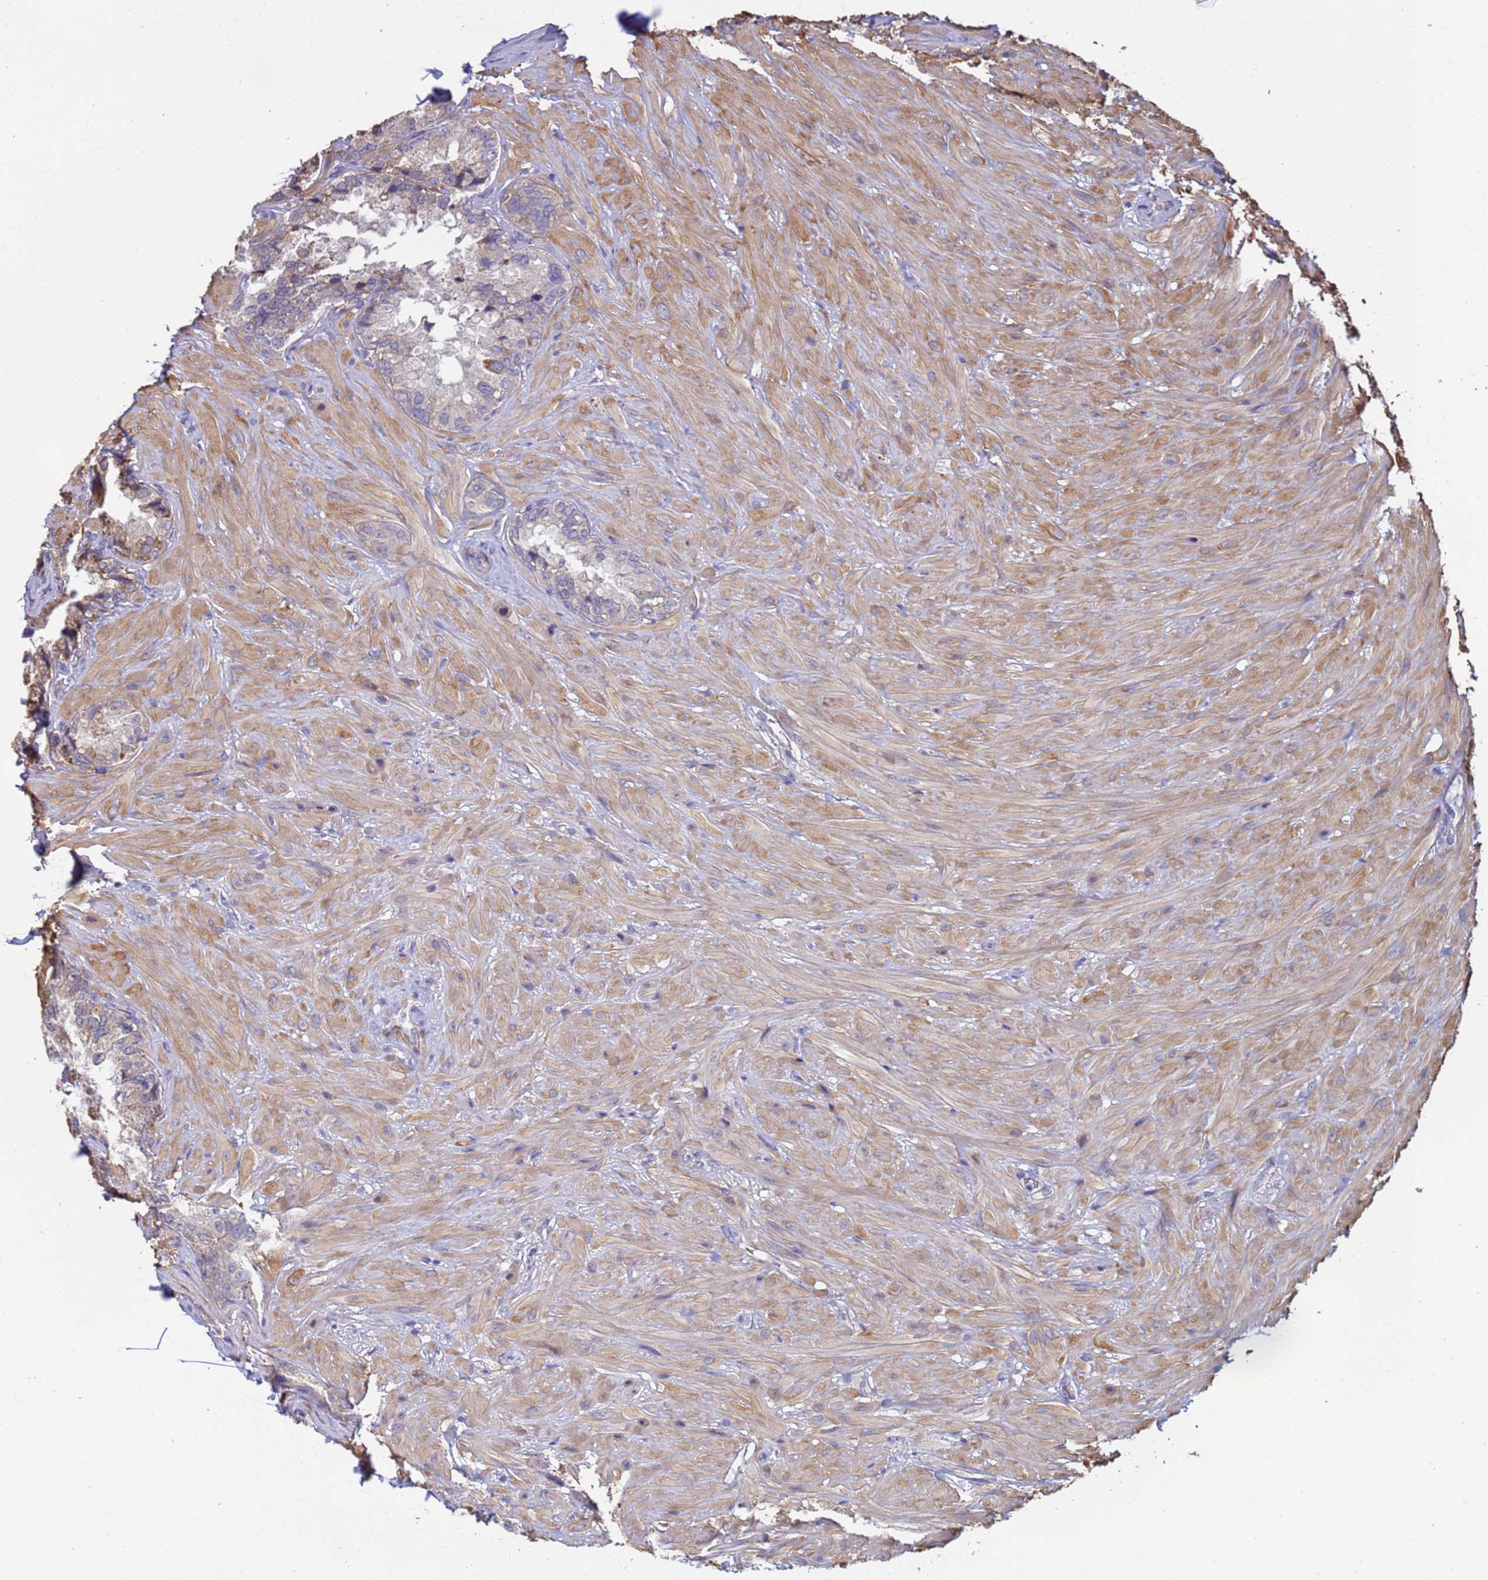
{"staining": {"intensity": "weak", "quantity": "<25%", "location": "cytoplasmic/membranous"}, "tissue": "seminal vesicle", "cell_type": "Glandular cells", "image_type": "normal", "snomed": [{"axis": "morphology", "description": "Normal tissue, NOS"}, {"axis": "topography", "description": "Seminal veicle"}, {"axis": "topography", "description": "Peripheral nerve tissue"}], "caption": "The photomicrograph displays no staining of glandular cells in normal seminal vesicle. Nuclei are stained in blue.", "gene": "CLHC1", "patient": {"sex": "male", "age": 67}}